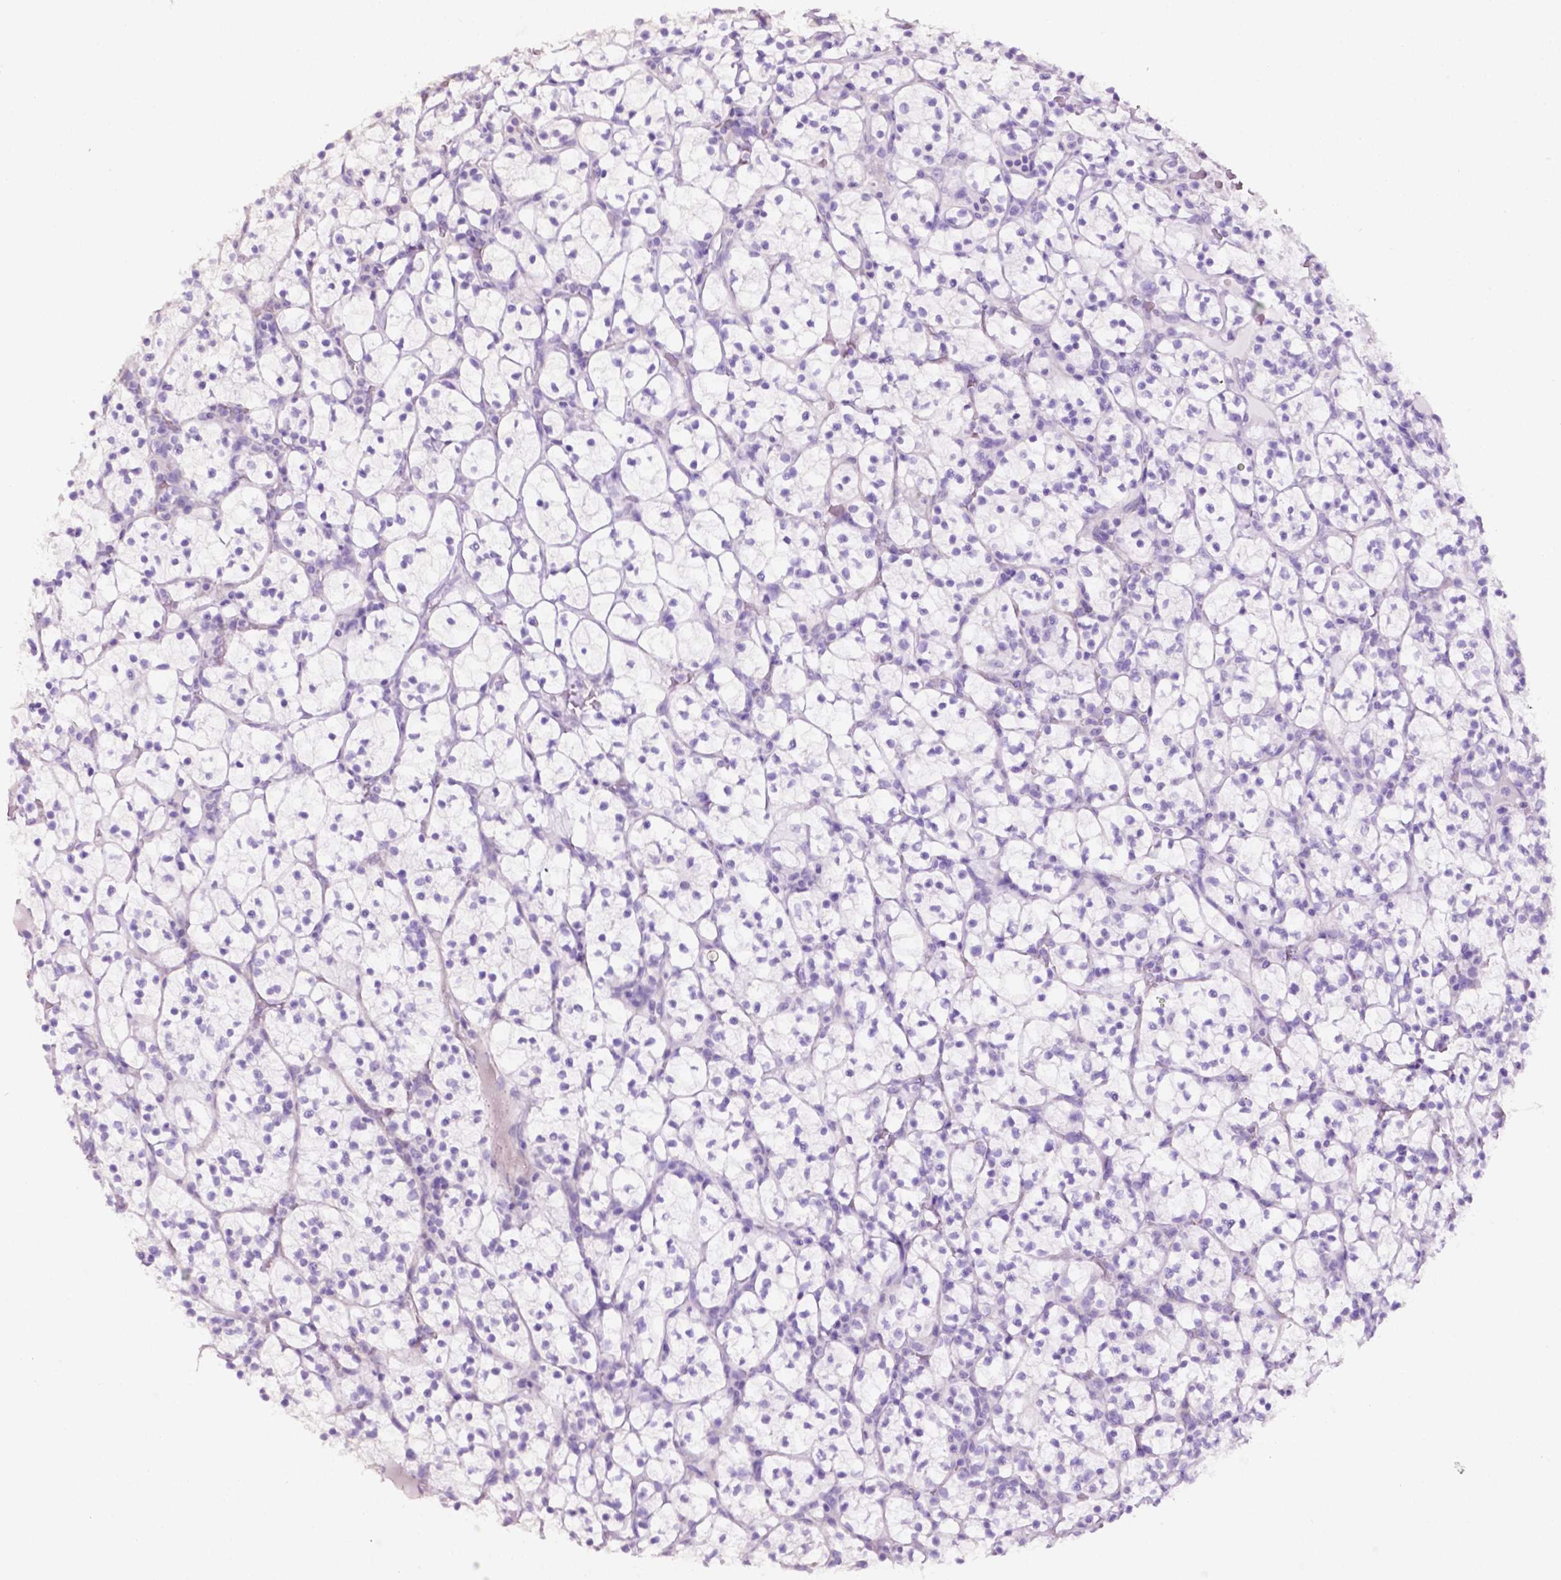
{"staining": {"intensity": "negative", "quantity": "none", "location": "none"}, "tissue": "renal cancer", "cell_type": "Tumor cells", "image_type": "cancer", "snomed": [{"axis": "morphology", "description": "Adenocarcinoma, NOS"}, {"axis": "topography", "description": "Kidney"}], "caption": "Renal cancer (adenocarcinoma) was stained to show a protein in brown. There is no significant expression in tumor cells.", "gene": "PHGR1", "patient": {"sex": "female", "age": 89}}